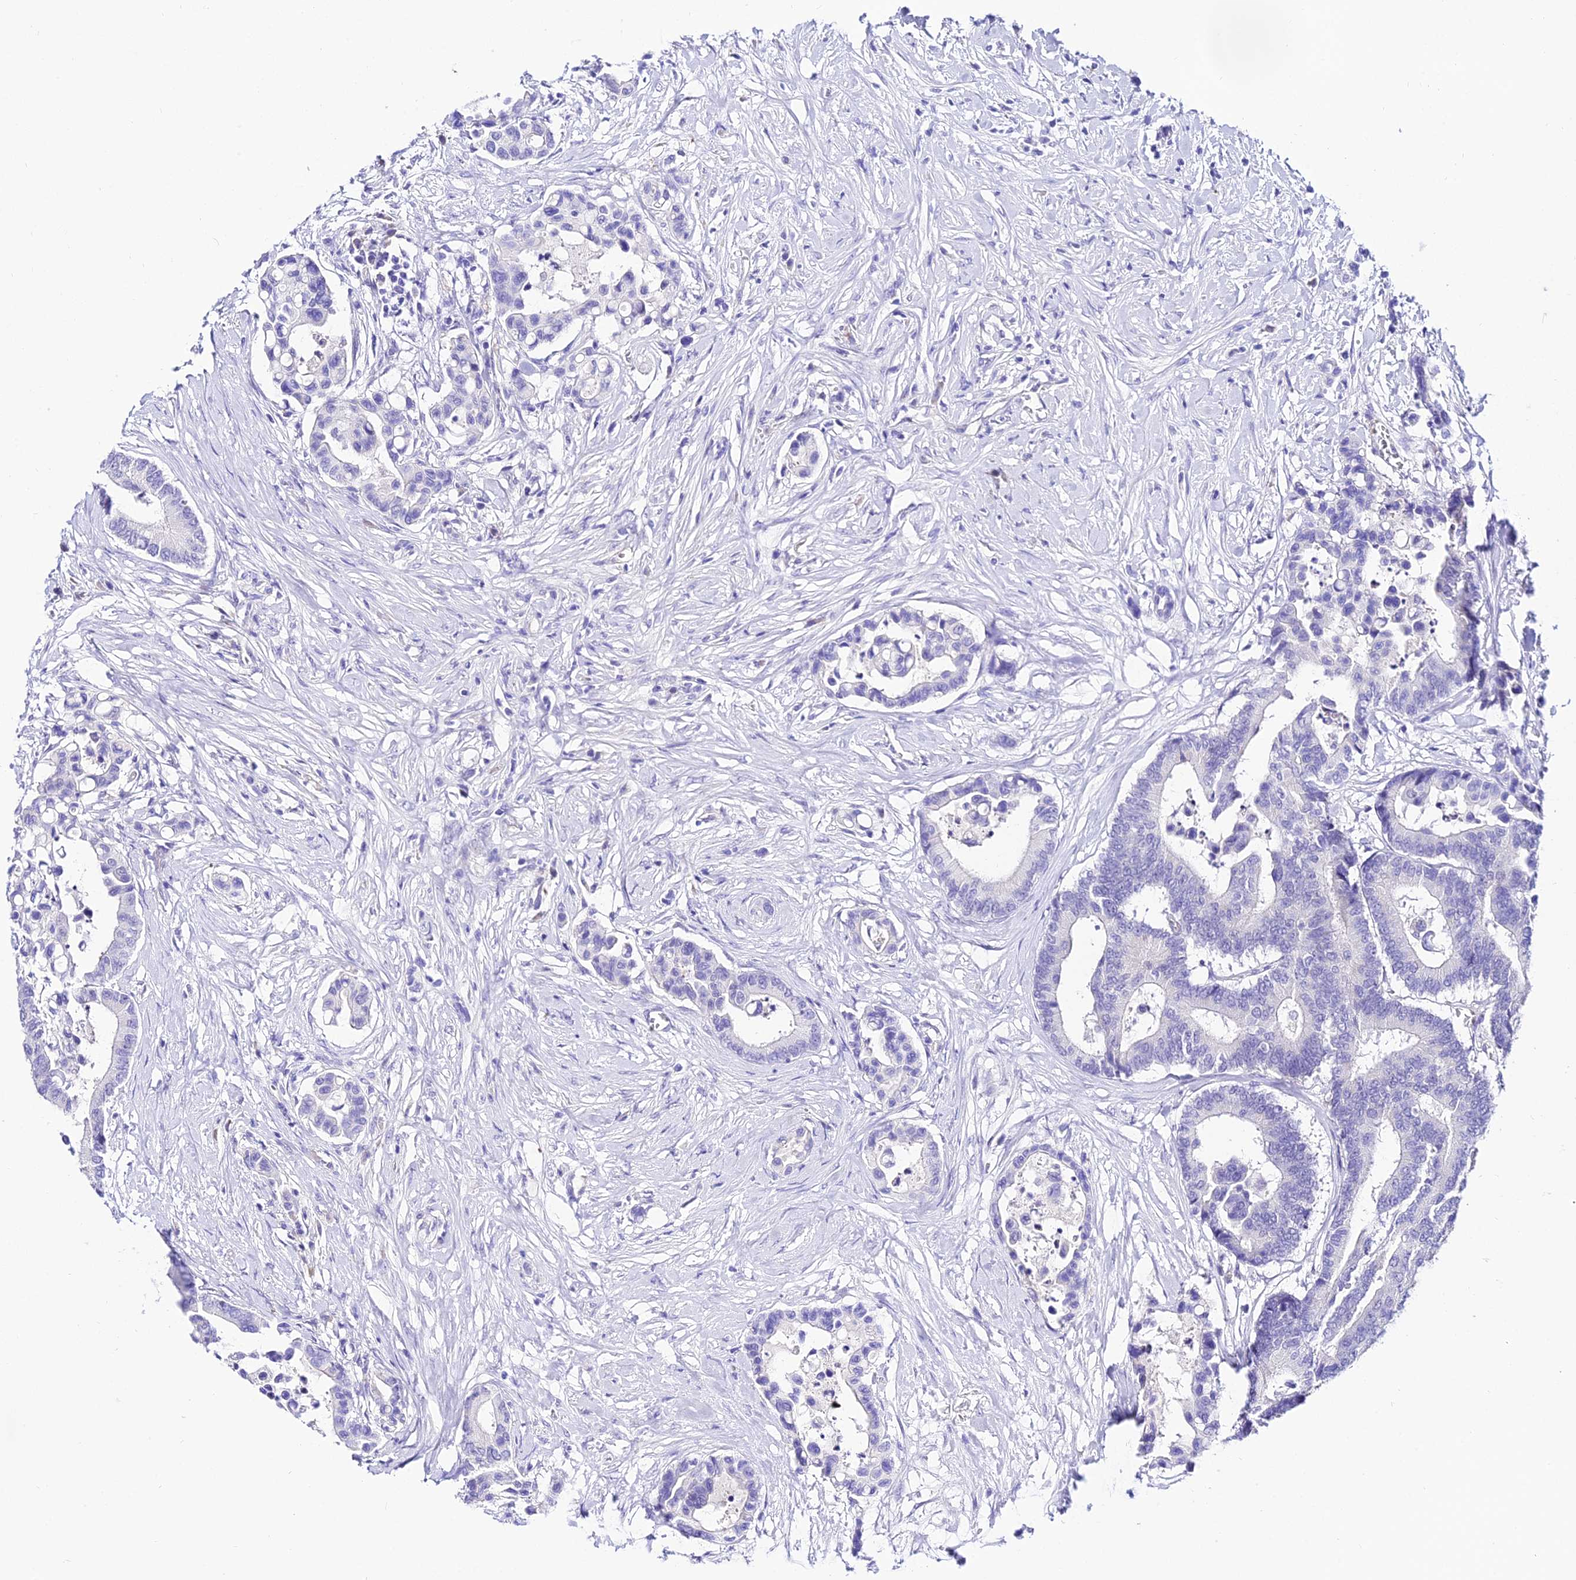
{"staining": {"intensity": "negative", "quantity": "none", "location": "none"}, "tissue": "colorectal cancer", "cell_type": "Tumor cells", "image_type": "cancer", "snomed": [{"axis": "morphology", "description": "Normal tissue, NOS"}, {"axis": "morphology", "description": "Adenocarcinoma, NOS"}, {"axis": "topography", "description": "Colon"}], "caption": "Immunohistochemistry of colorectal cancer demonstrates no expression in tumor cells.", "gene": "DEFB106A", "patient": {"sex": "male", "age": 82}}